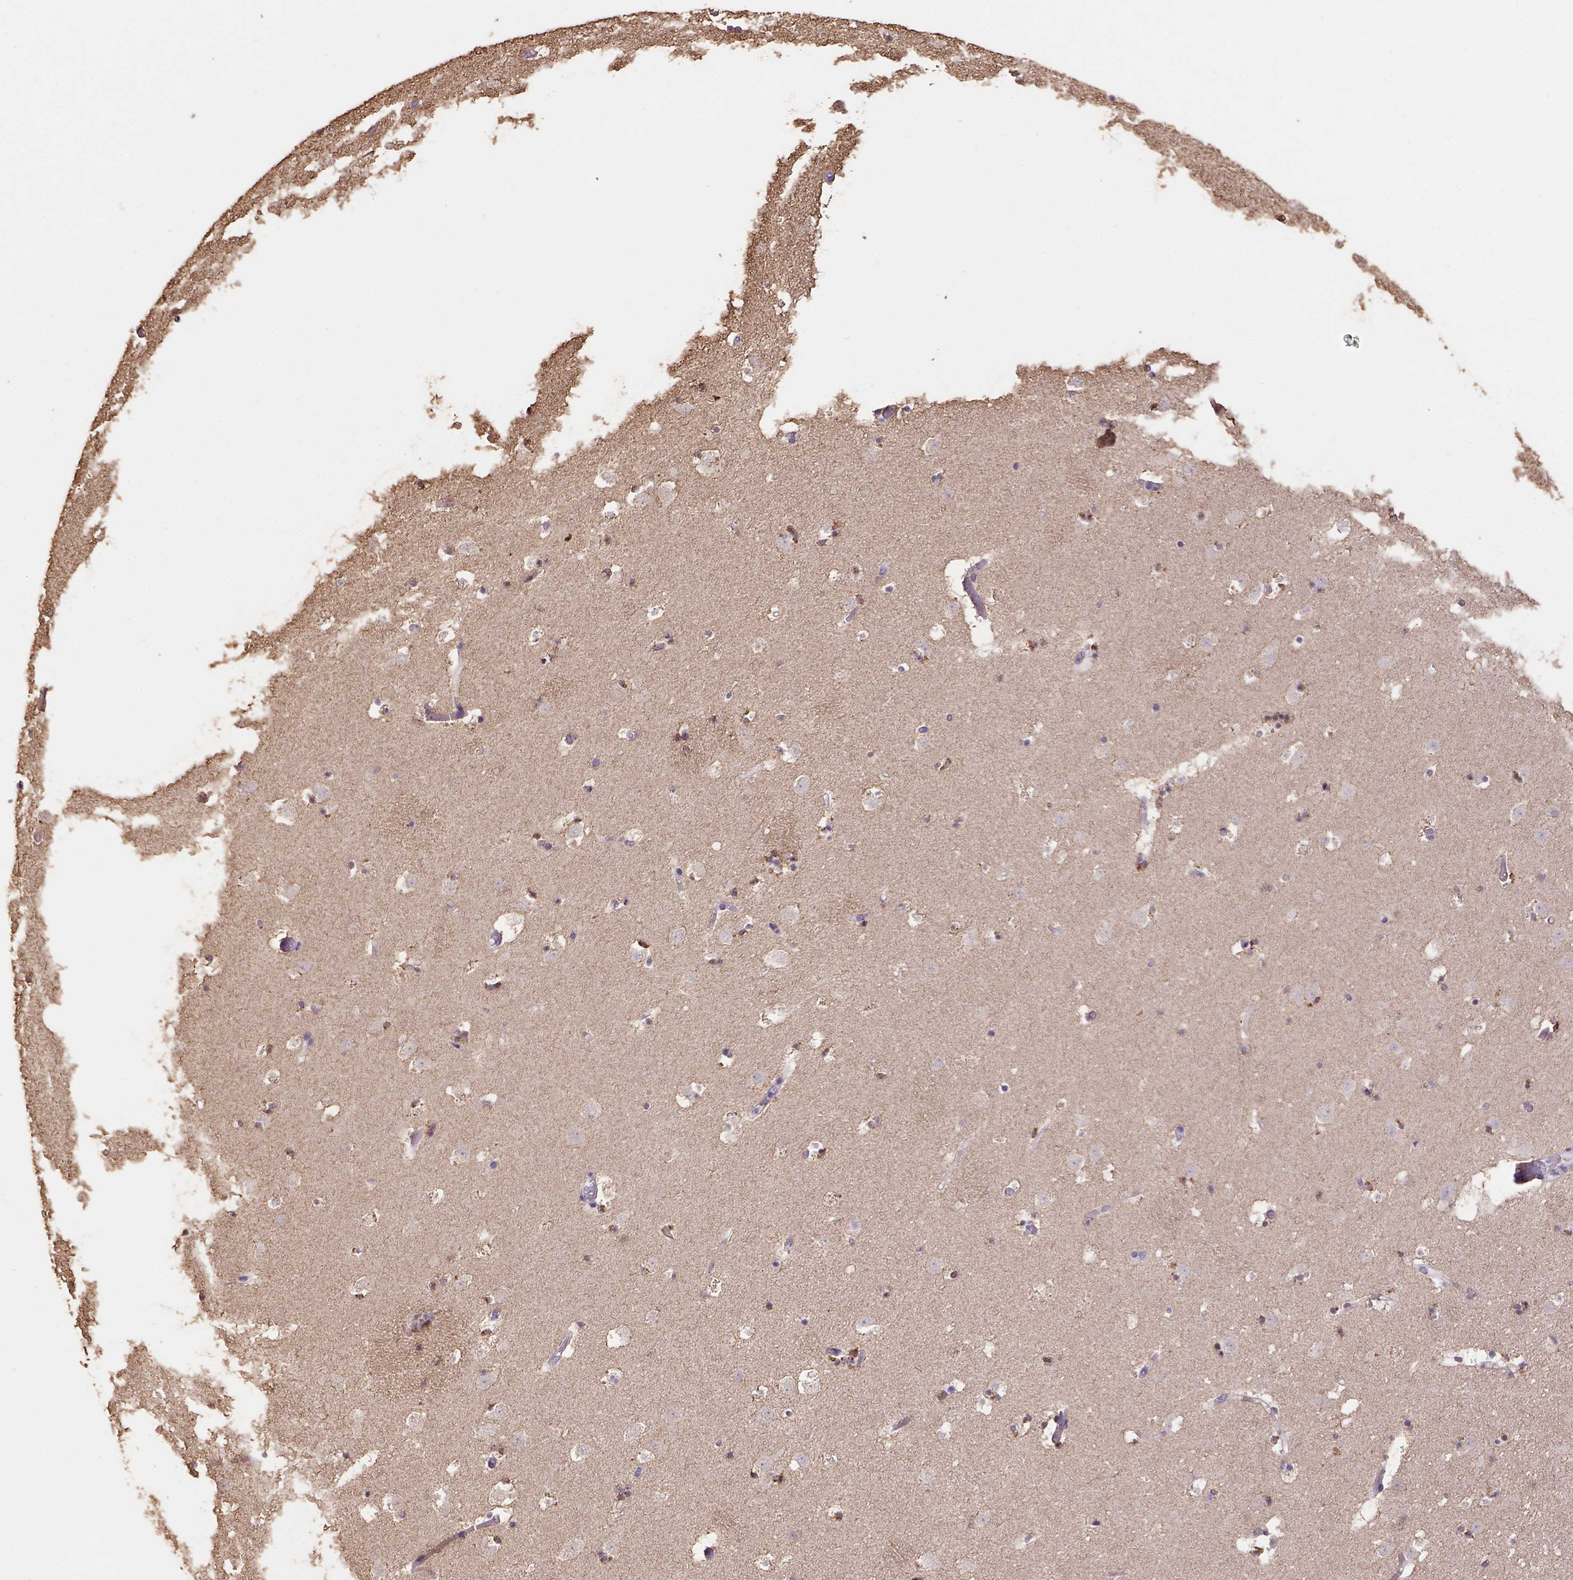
{"staining": {"intensity": "strong", "quantity": ">75%", "location": "cytoplasmic/membranous"}, "tissue": "caudate", "cell_type": "Glial cells", "image_type": "normal", "snomed": [{"axis": "morphology", "description": "Normal tissue, NOS"}, {"axis": "topography", "description": "Lateral ventricle wall"}], "caption": "Normal caudate was stained to show a protein in brown. There is high levels of strong cytoplasmic/membranous staining in about >75% of glial cells.", "gene": "B3GAT1", "patient": {"sex": "female", "age": 42}}